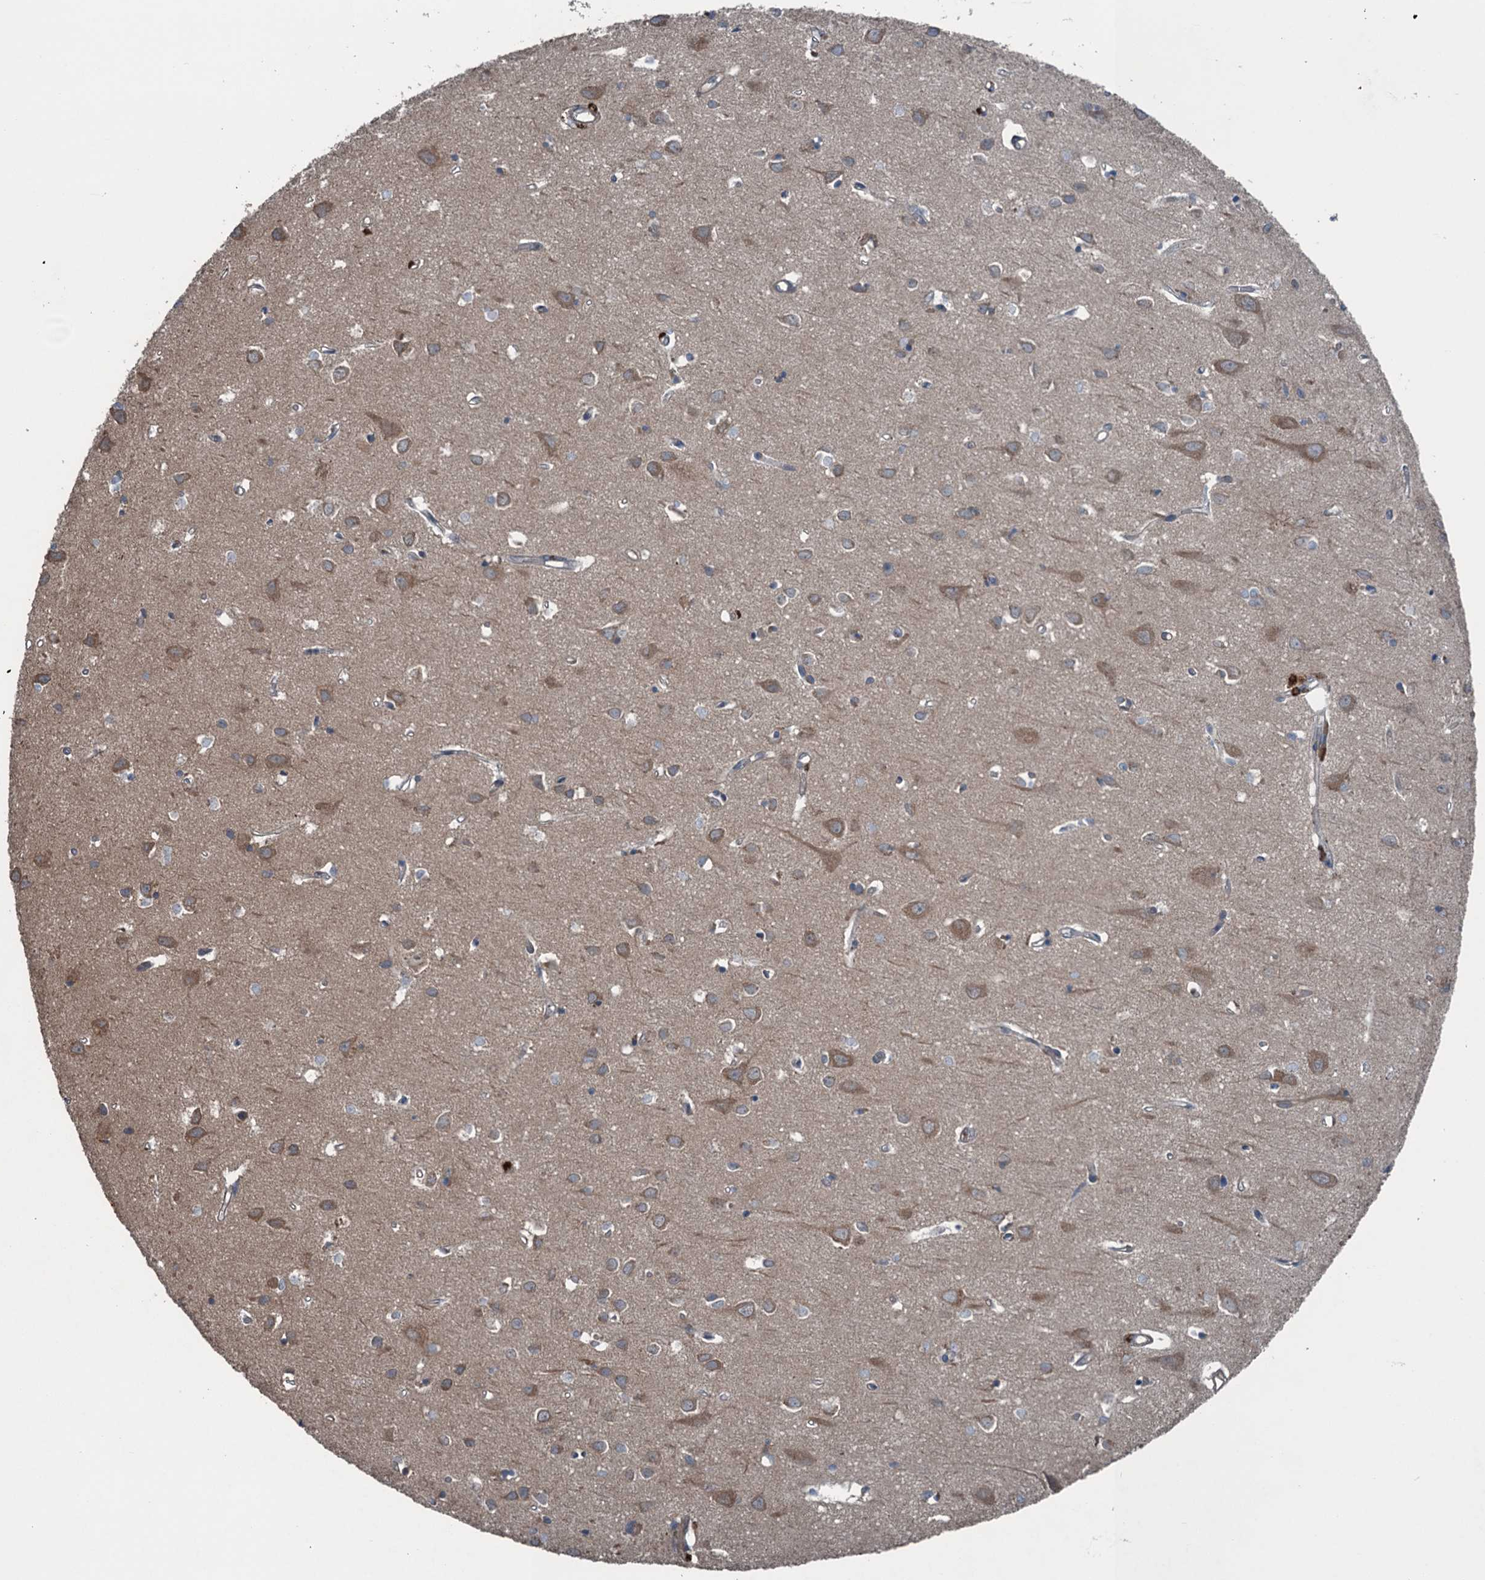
{"staining": {"intensity": "negative", "quantity": "none", "location": "none"}, "tissue": "cerebral cortex", "cell_type": "Endothelial cells", "image_type": "normal", "snomed": [{"axis": "morphology", "description": "Normal tissue, NOS"}, {"axis": "topography", "description": "Cerebral cortex"}], "caption": "This is an immunohistochemistry (IHC) micrograph of benign cerebral cortex. There is no staining in endothelial cells.", "gene": "TRAPPC8", "patient": {"sex": "female", "age": 64}}